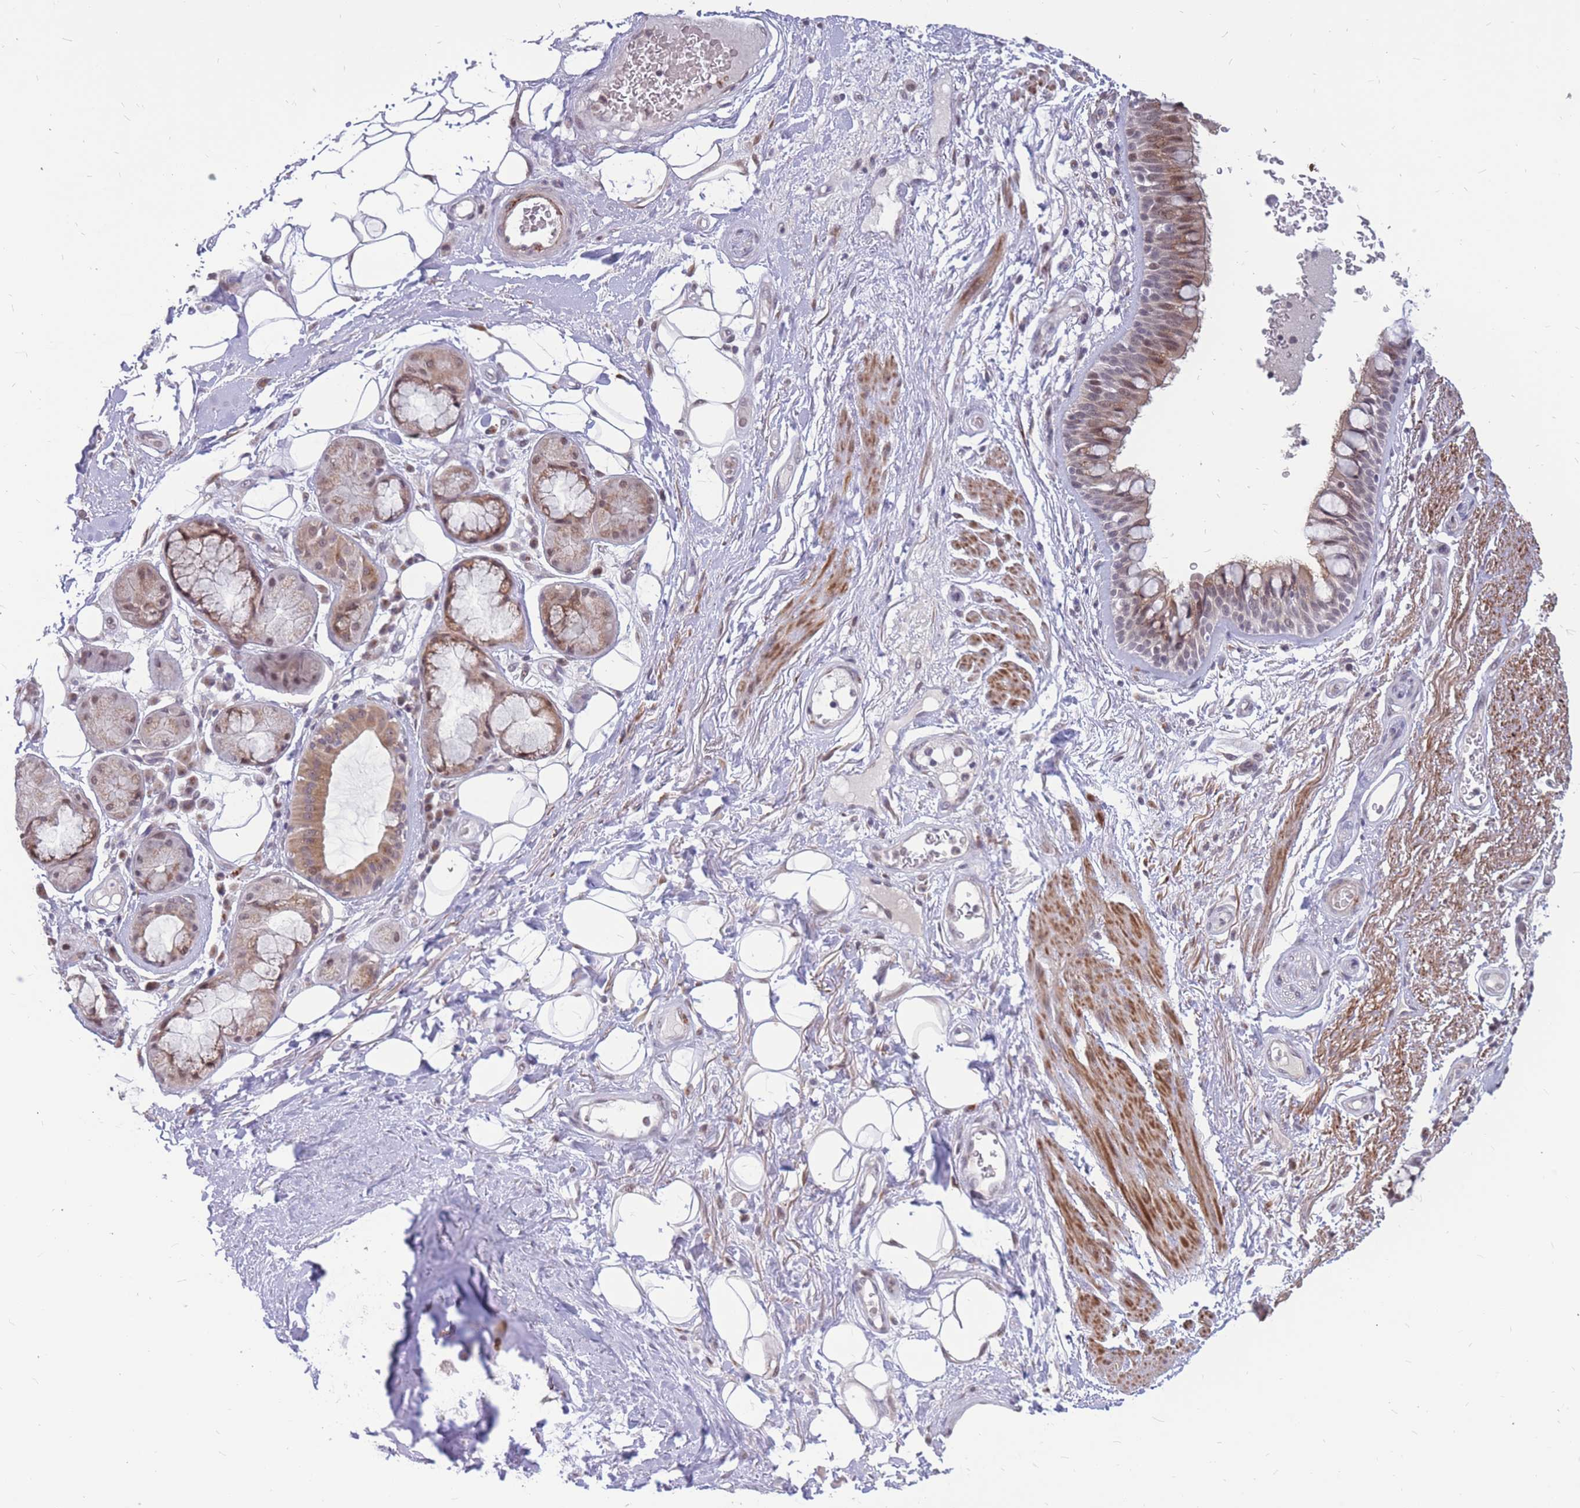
{"staining": {"intensity": "weak", "quantity": "<25%", "location": "cytoplasmic/membranous,nuclear"}, "tissue": "bronchus", "cell_type": "Respiratory epithelial cells", "image_type": "normal", "snomed": [{"axis": "morphology", "description": "Normal tissue, NOS"}, {"axis": "morphology", "description": "Squamous cell carcinoma, NOS"}, {"axis": "topography", "description": "Lymph node"}, {"axis": "topography", "description": "Bronchus"}, {"axis": "topography", "description": "Lung"}], "caption": "Immunohistochemistry (IHC) micrograph of unremarkable bronchus: human bronchus stained with DAB (3,3'-diaminobenzidine) displays no significant protein expression in respiratory epithelial cells.", "gene": "ADD2", "patient": {"sex": "male", "age": 66}}